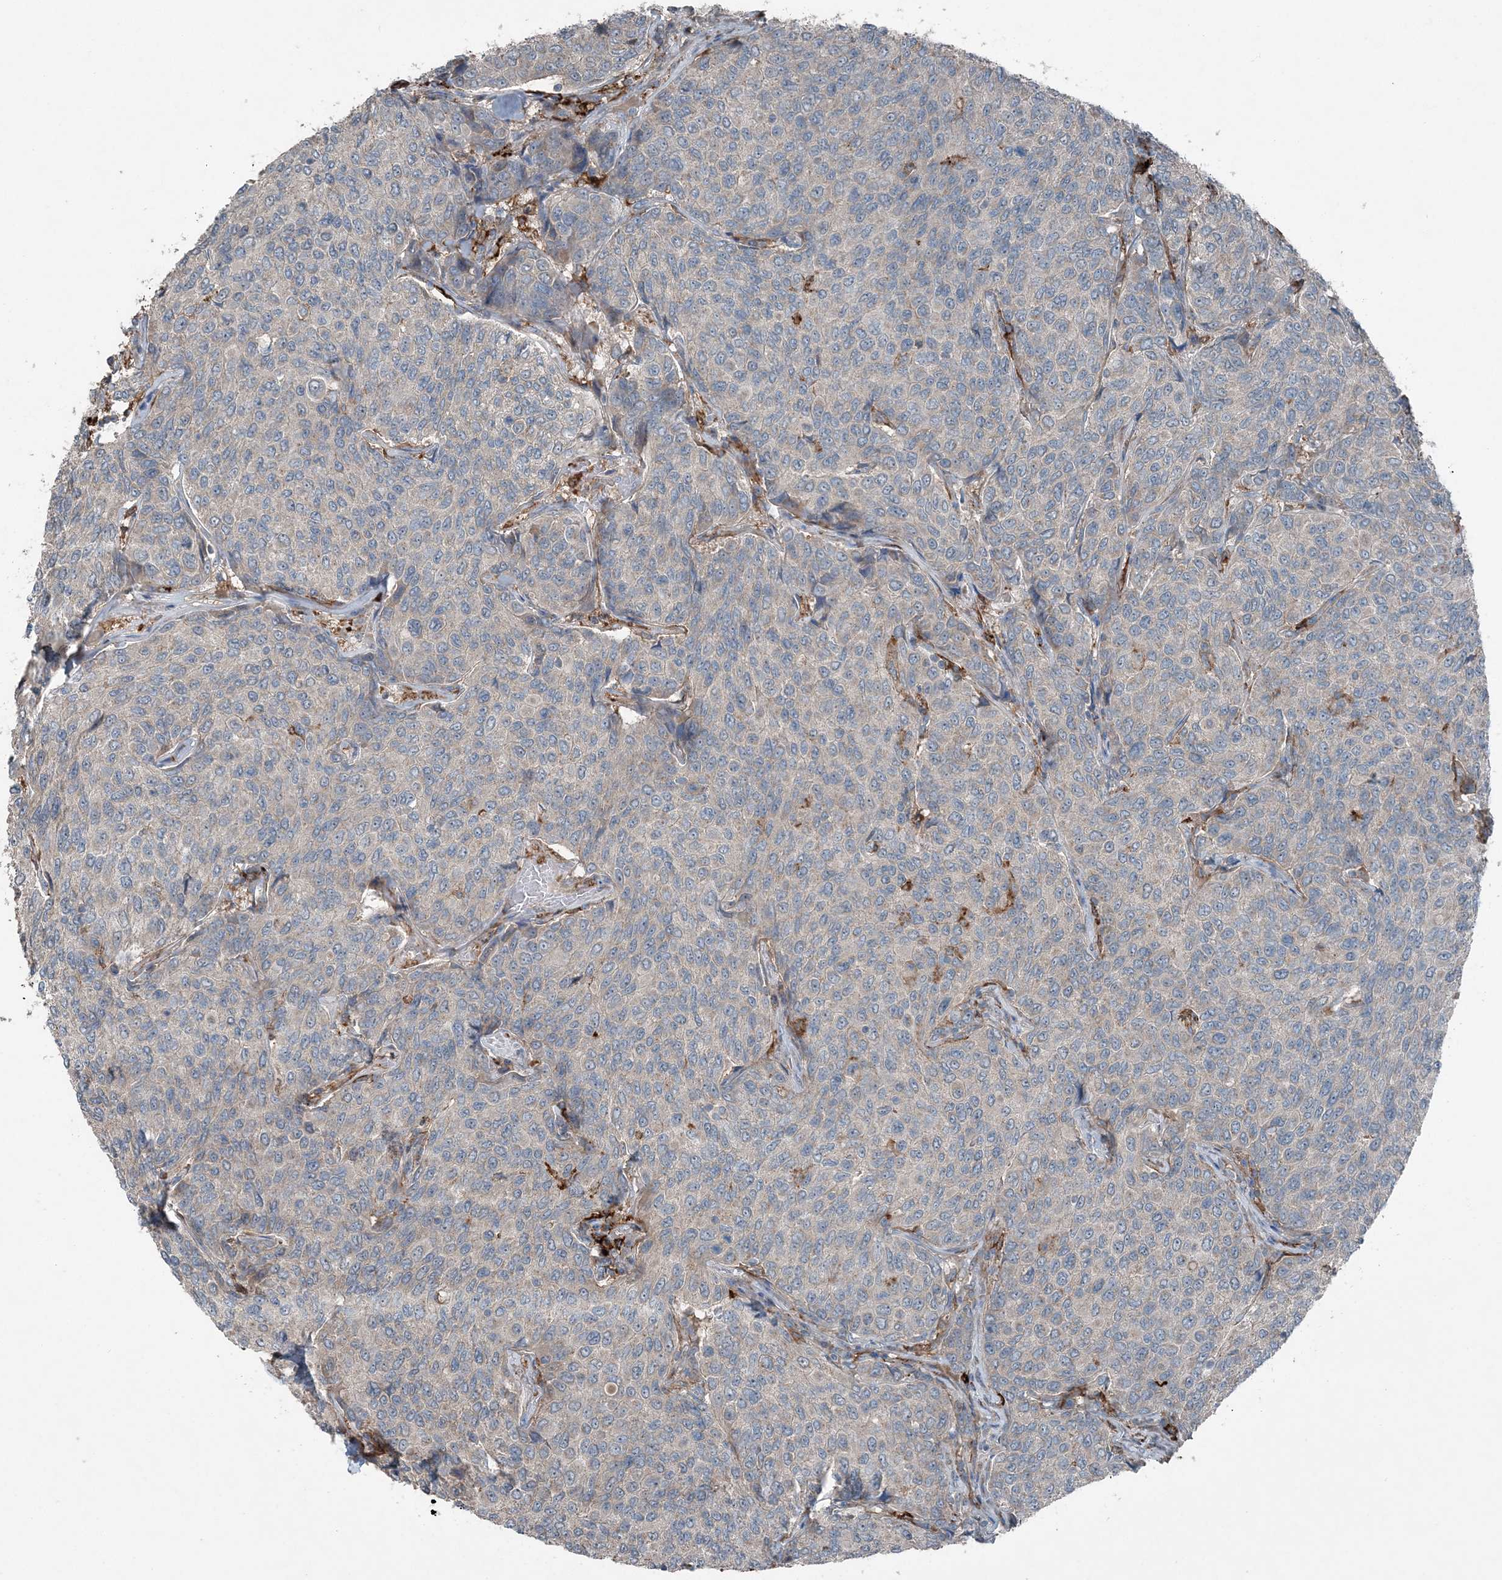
{"staining": {"intensity": "negative", "quantity": "none", "location": "none"}, "tissue": "breast cancer", "cell_type": "Tumor cells", "image_type": "cancer", "snomed": [{"axis": "morphology", "description": "Duct carcinoma"}, {"axis": "topography", "description": "Breast"}], "caption": "The immunohistochemistry micrograph has no significant staining in tumor cells of breast invasive ductal carcinoma tissue.", "gene": "KY", "patient": {"sex": "female", "age": 55}}